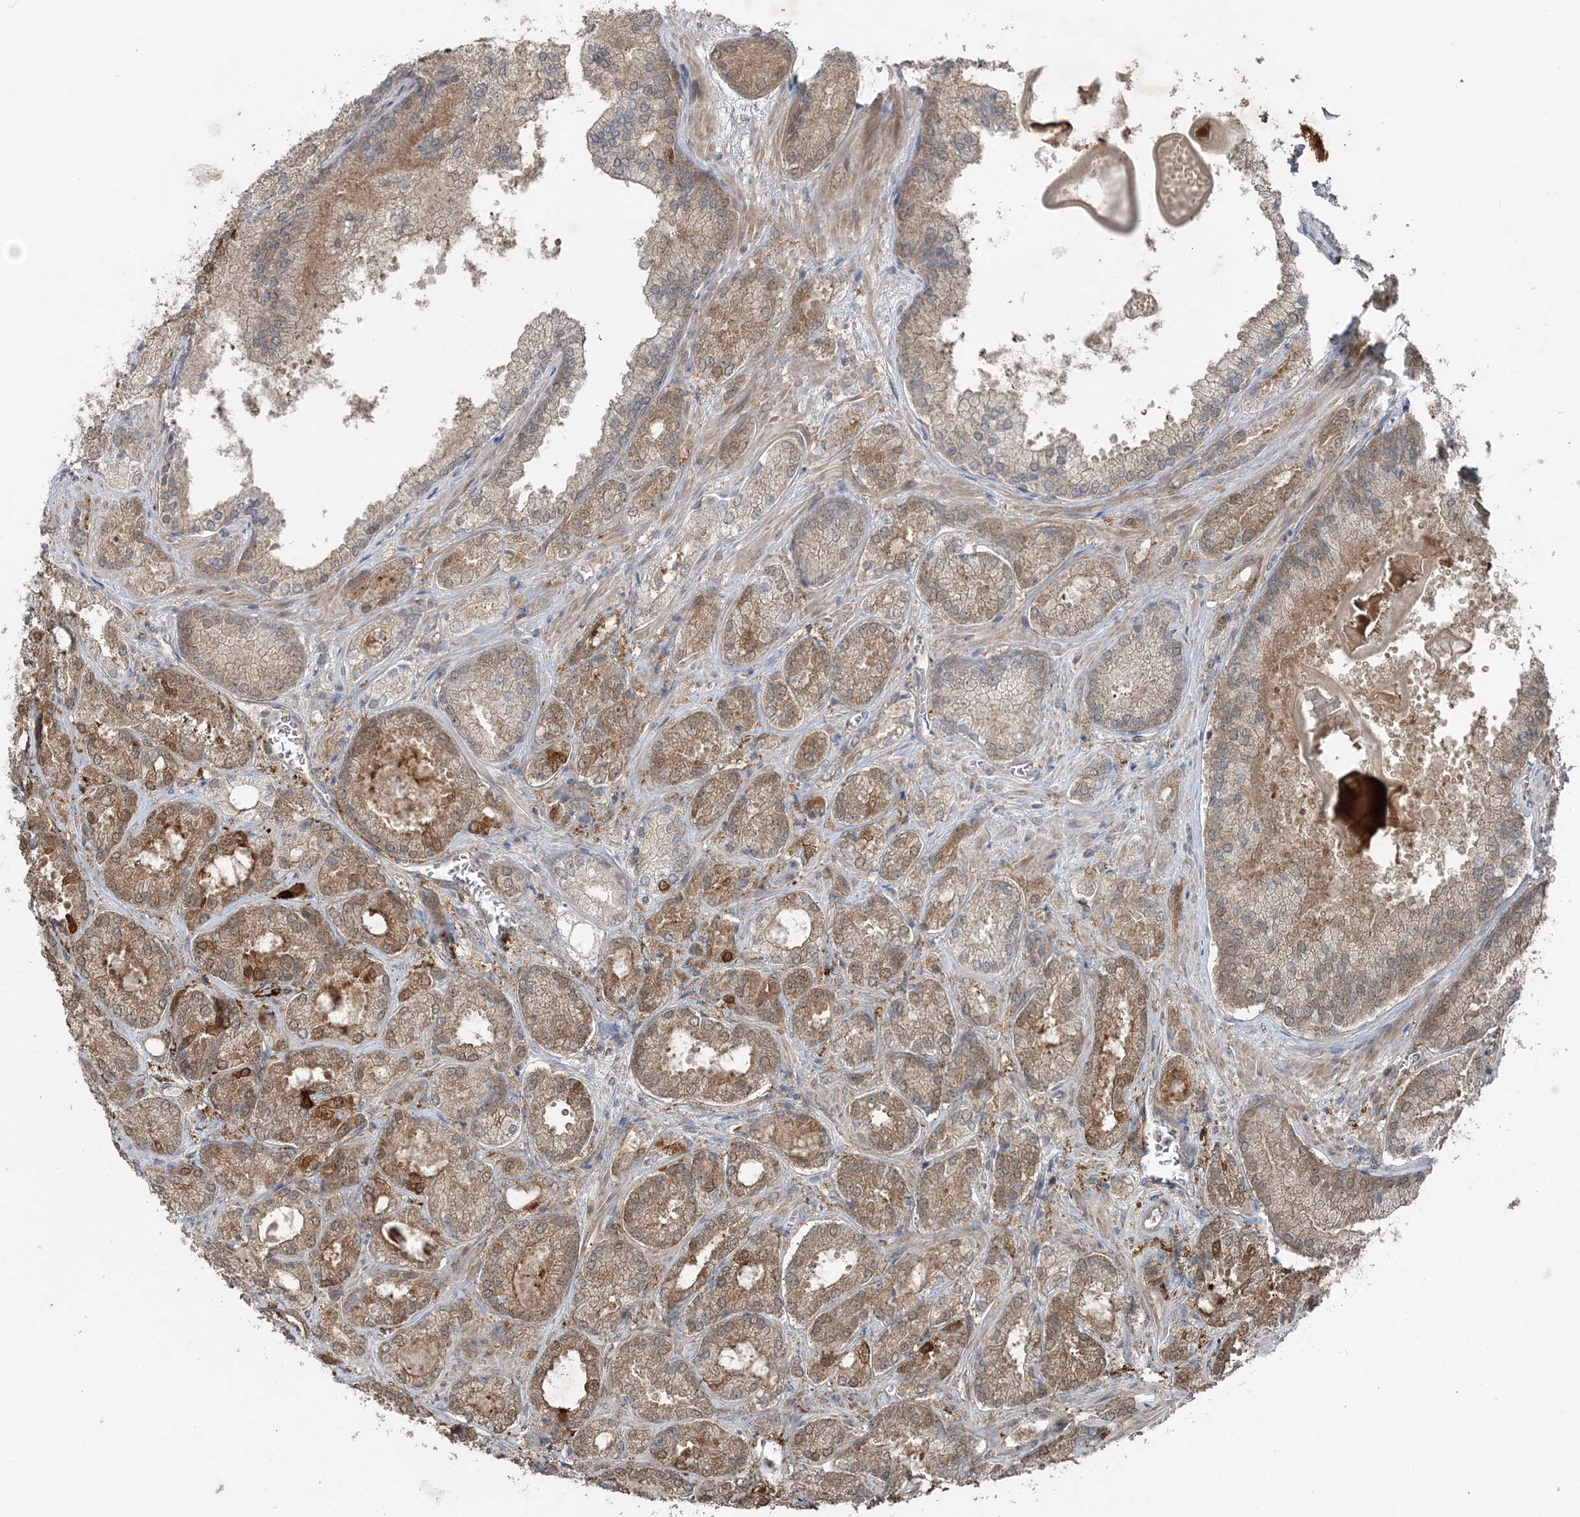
{"staining": {"intensity": "moderate", "quantity": ">75%", "location": "cytoplasmic/membranous,nuclear"}, "tissue": "prostate cancer", "cell_type": "Tumor cells", "image_type": "cancer", "snomed": [{"axis": "morphology", "description": "Adenocarcinoma, Low grade"}, {"axis": "topography", "description": "Prostate"}], "caption": "Immunohistochemical staining of human prostate cancer (low-grade adenocarcinoma) demonstrates medium levels of moderate cytoplasmic/membranous and nuclear expression in approximately >75% of tumor cells.", "gene": "FBXL17", "patient": {"sex": "male", "age": 74}}